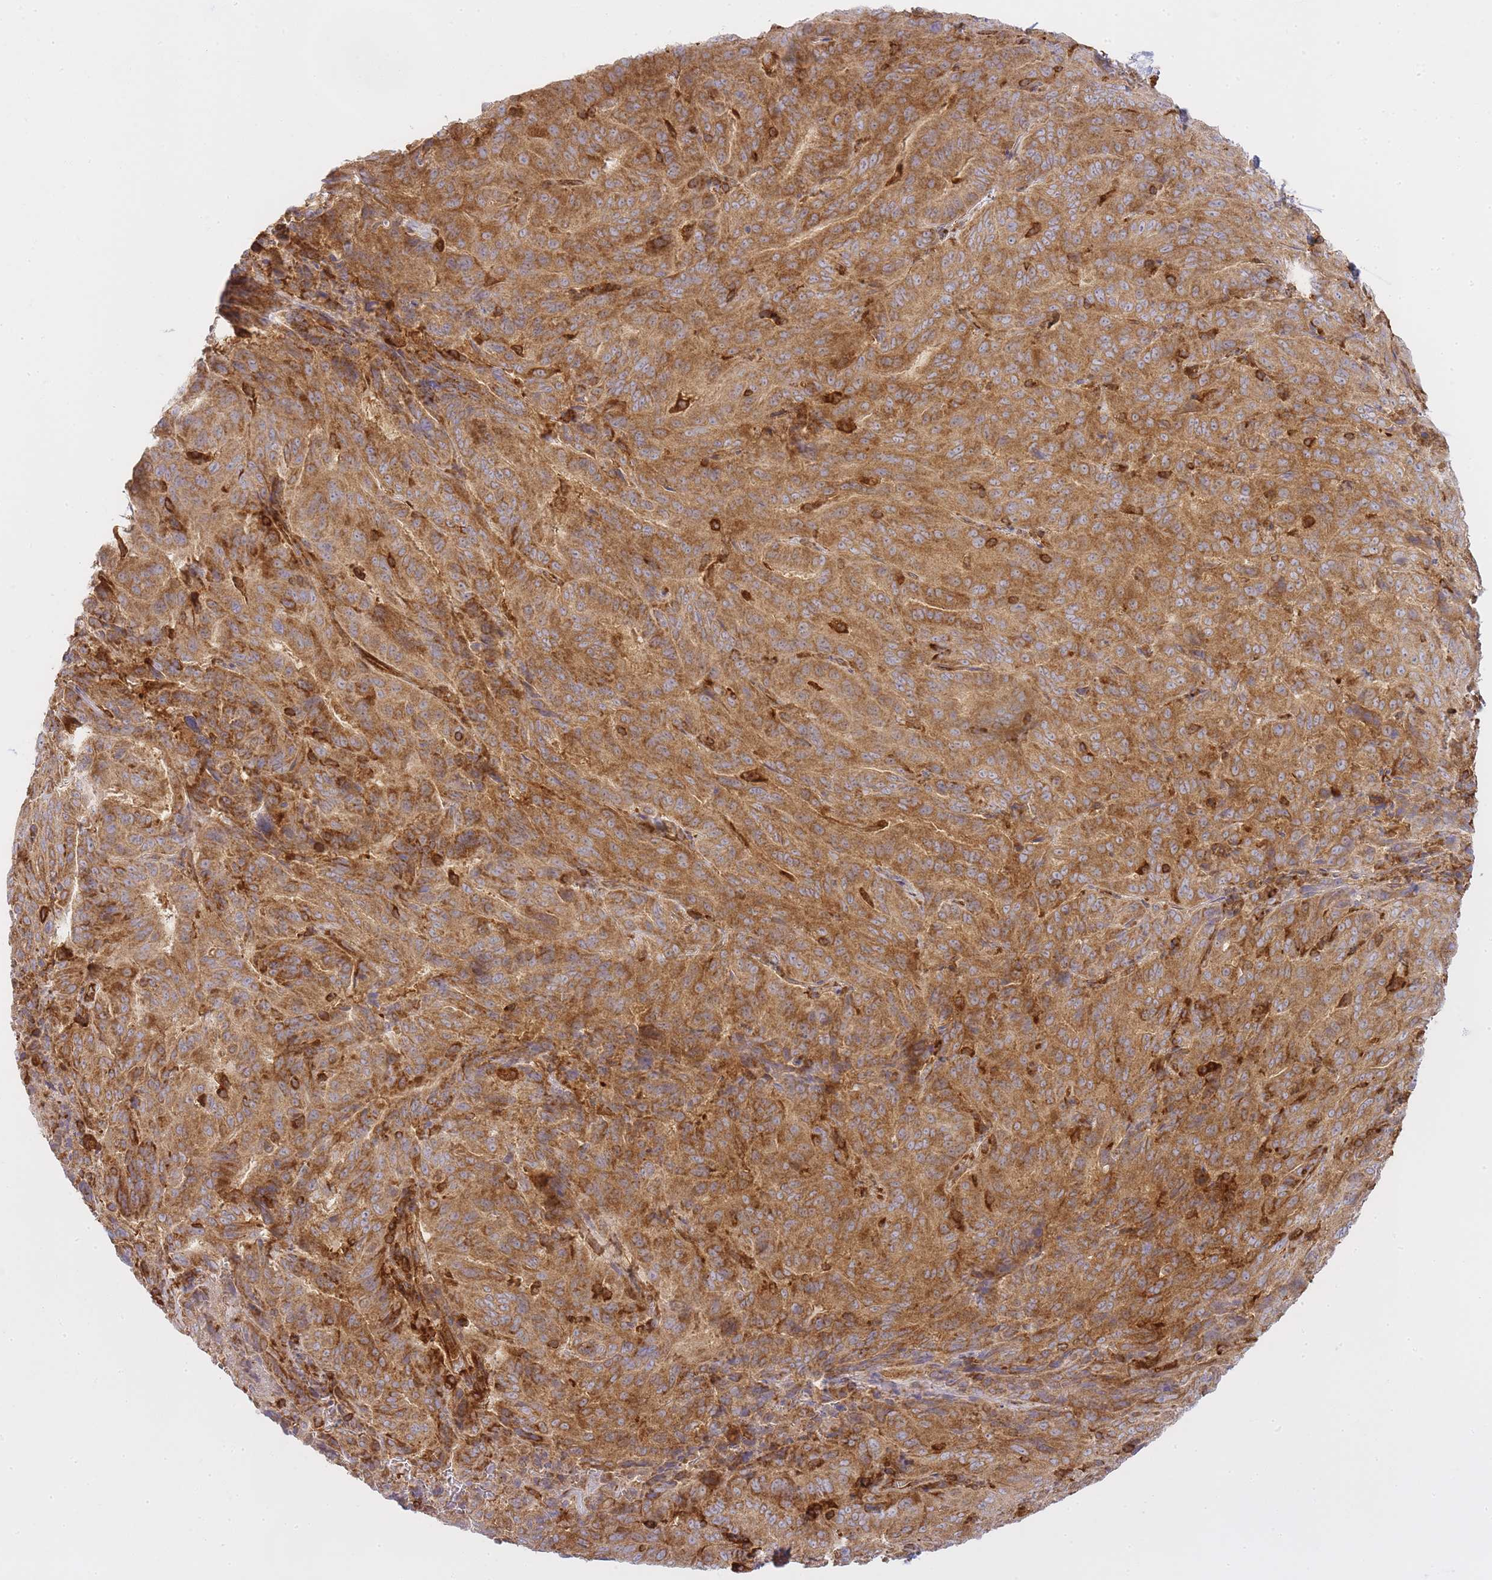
{"staining": {"intensity": "moderate", "quantity": ">75%", "location": "cytoplasmic/membranous"}, "tissue": "pancreatic cancer", "cell_type": "Tumor cells", "image_type": "cancer", "snomed": [{"axis": "morphology", "description": "Adenocarcinoma, NOS"}, {"axis": "topography", "description": "Pancreas"}], "caption": "DAB immunohistochemical staining of human pancreatic adenocarcinoma shows moderate cytoplasmic/membranous protein expression in approximately >75% of tumor cells.", "gene": "MSN", "patient": {"sex": "male", "age": 63}}